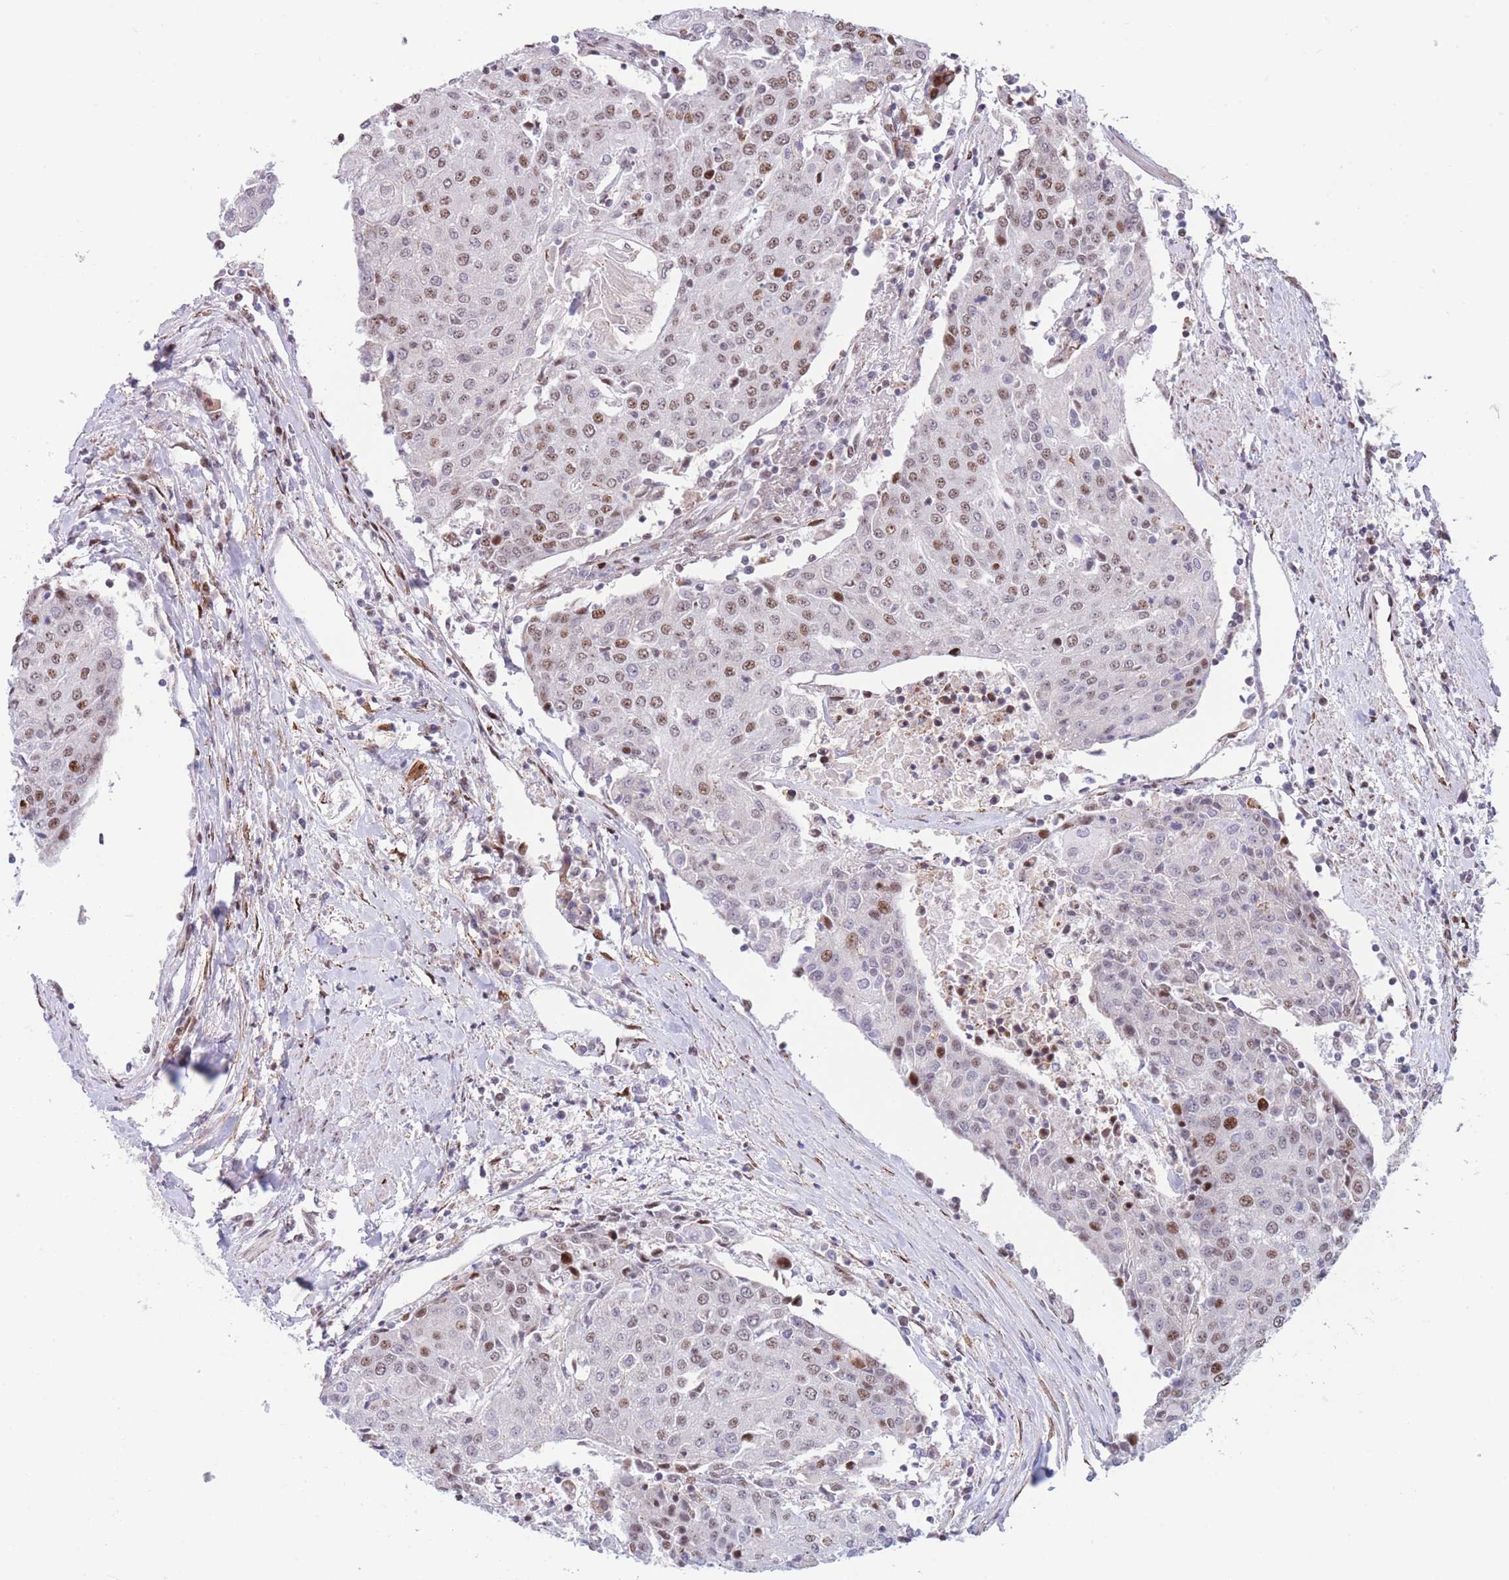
{"staining": {"intensity": "moderate", "quantity": "25%-75%", "location": "nuclear"}, "tissue": "urothelial cancer", "cell_type": "Tumor cells", "image_type": "cancer", "snomed": [{"axis": "morphology", "description": "Urothelial carcinoma, High grade"}, {"axis": "topography", "description": "Urinary bladder"}], "caption": "High-grade urothelial carcinoma stained with a protein marker displays moderate staining in tumor cells.", "gene": "DNAJC3", "patient": {"sex": "female", "age": 85}}